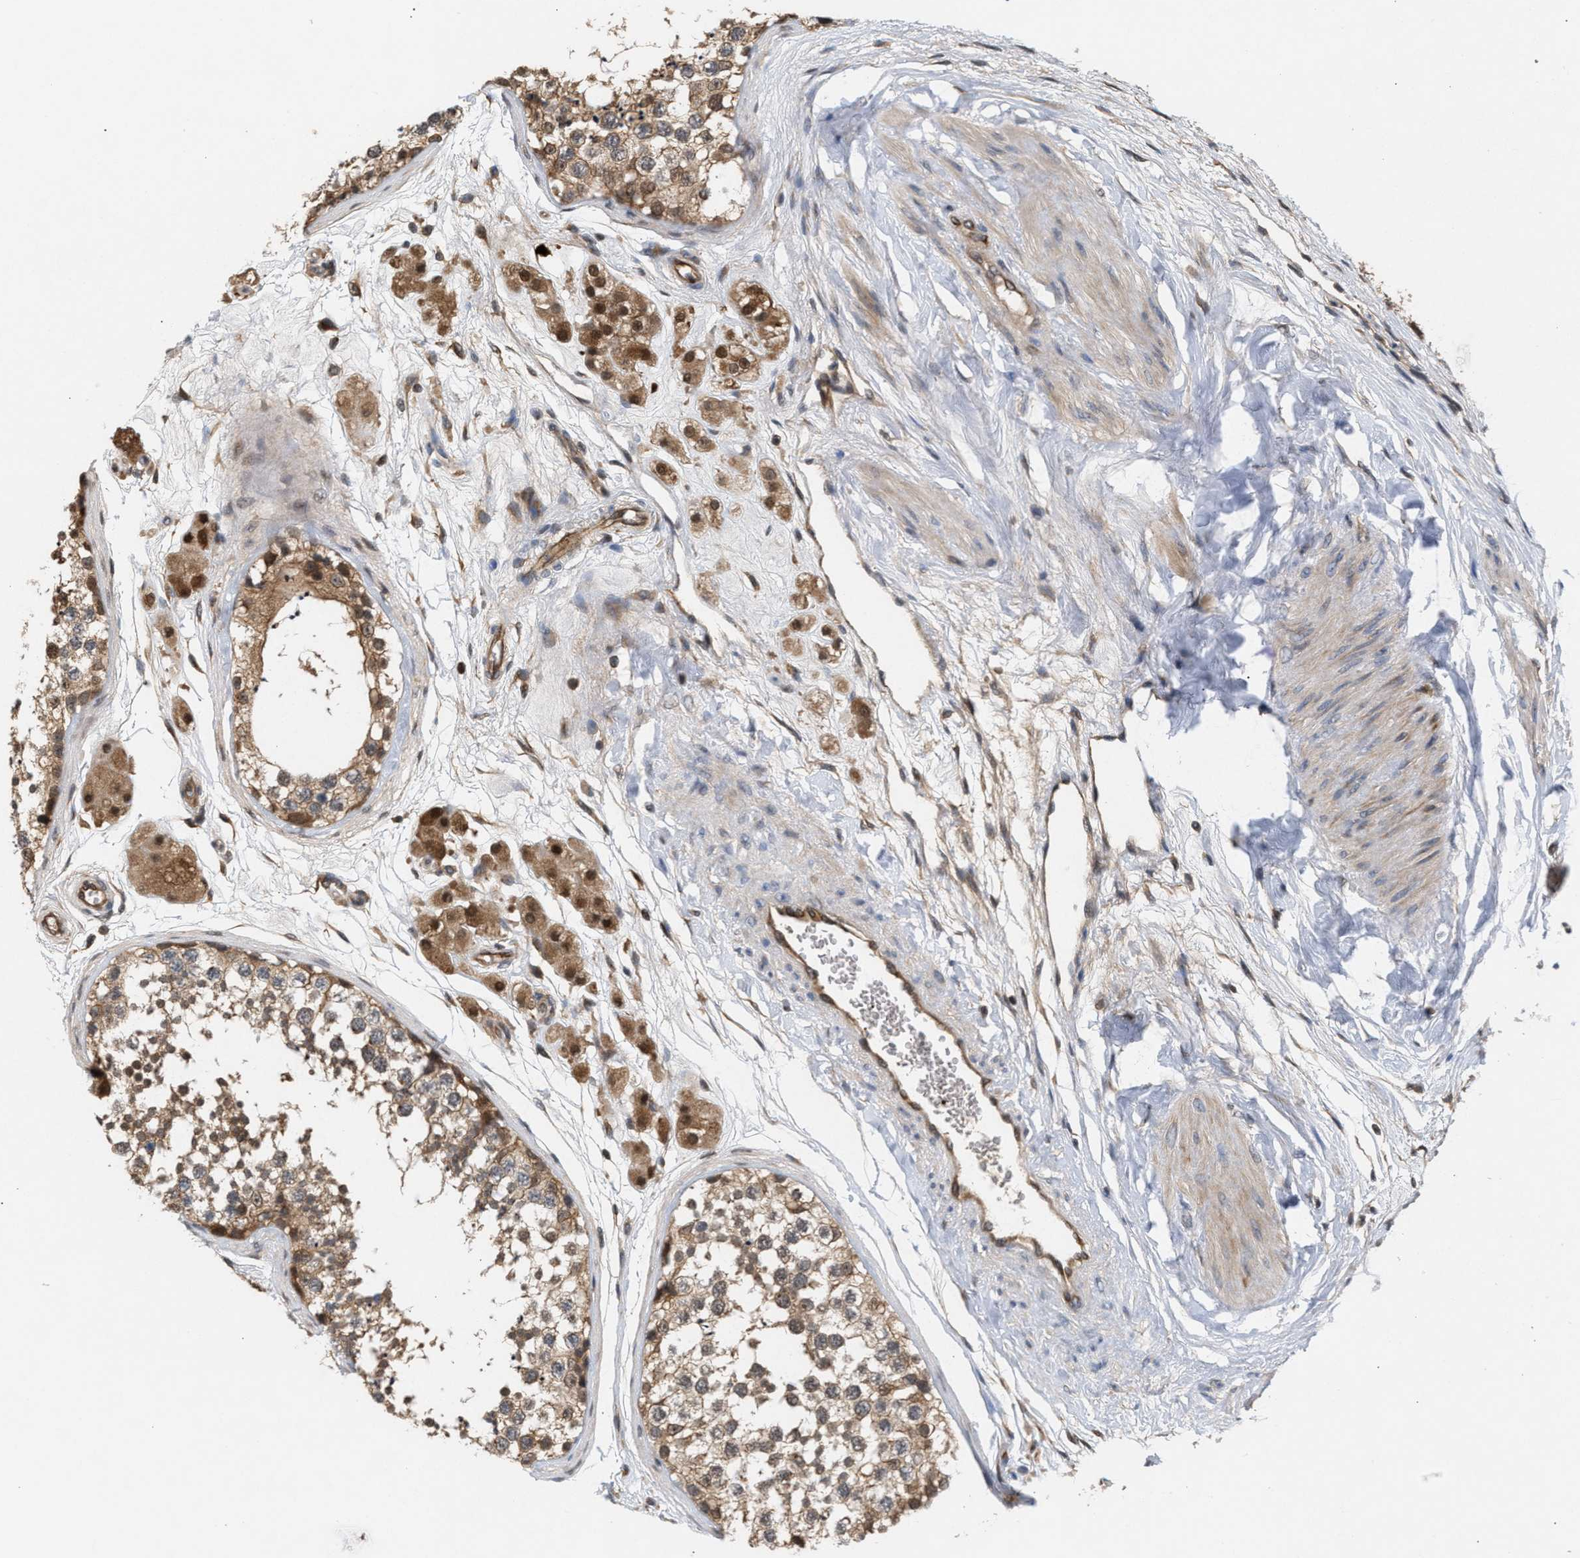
{"staining": {"intensity": "moderate", "quantity": ">75%", "location": "cytoplasmic/membranous"}, "tissue": "testis", "cell_type": "Cells in seminiferous ducts", "image_type": "normal", "snomed": [{"axis": "morphology", "description": "Normal tissue, NOS"}, {"axis": "topography", "description": "Testis"}], "caption": "Immunohistochemistry (IHC) (DAB) staining of benign testis exhibits moderate cytoplasmic/membranous protein positivity in about >75% of cells in seminiferous ducts. (Brightfield microscopy of DAB IHC at high magnification).", "gene": "GLOD4", "patient": {"sex": "male", "age": 56}}